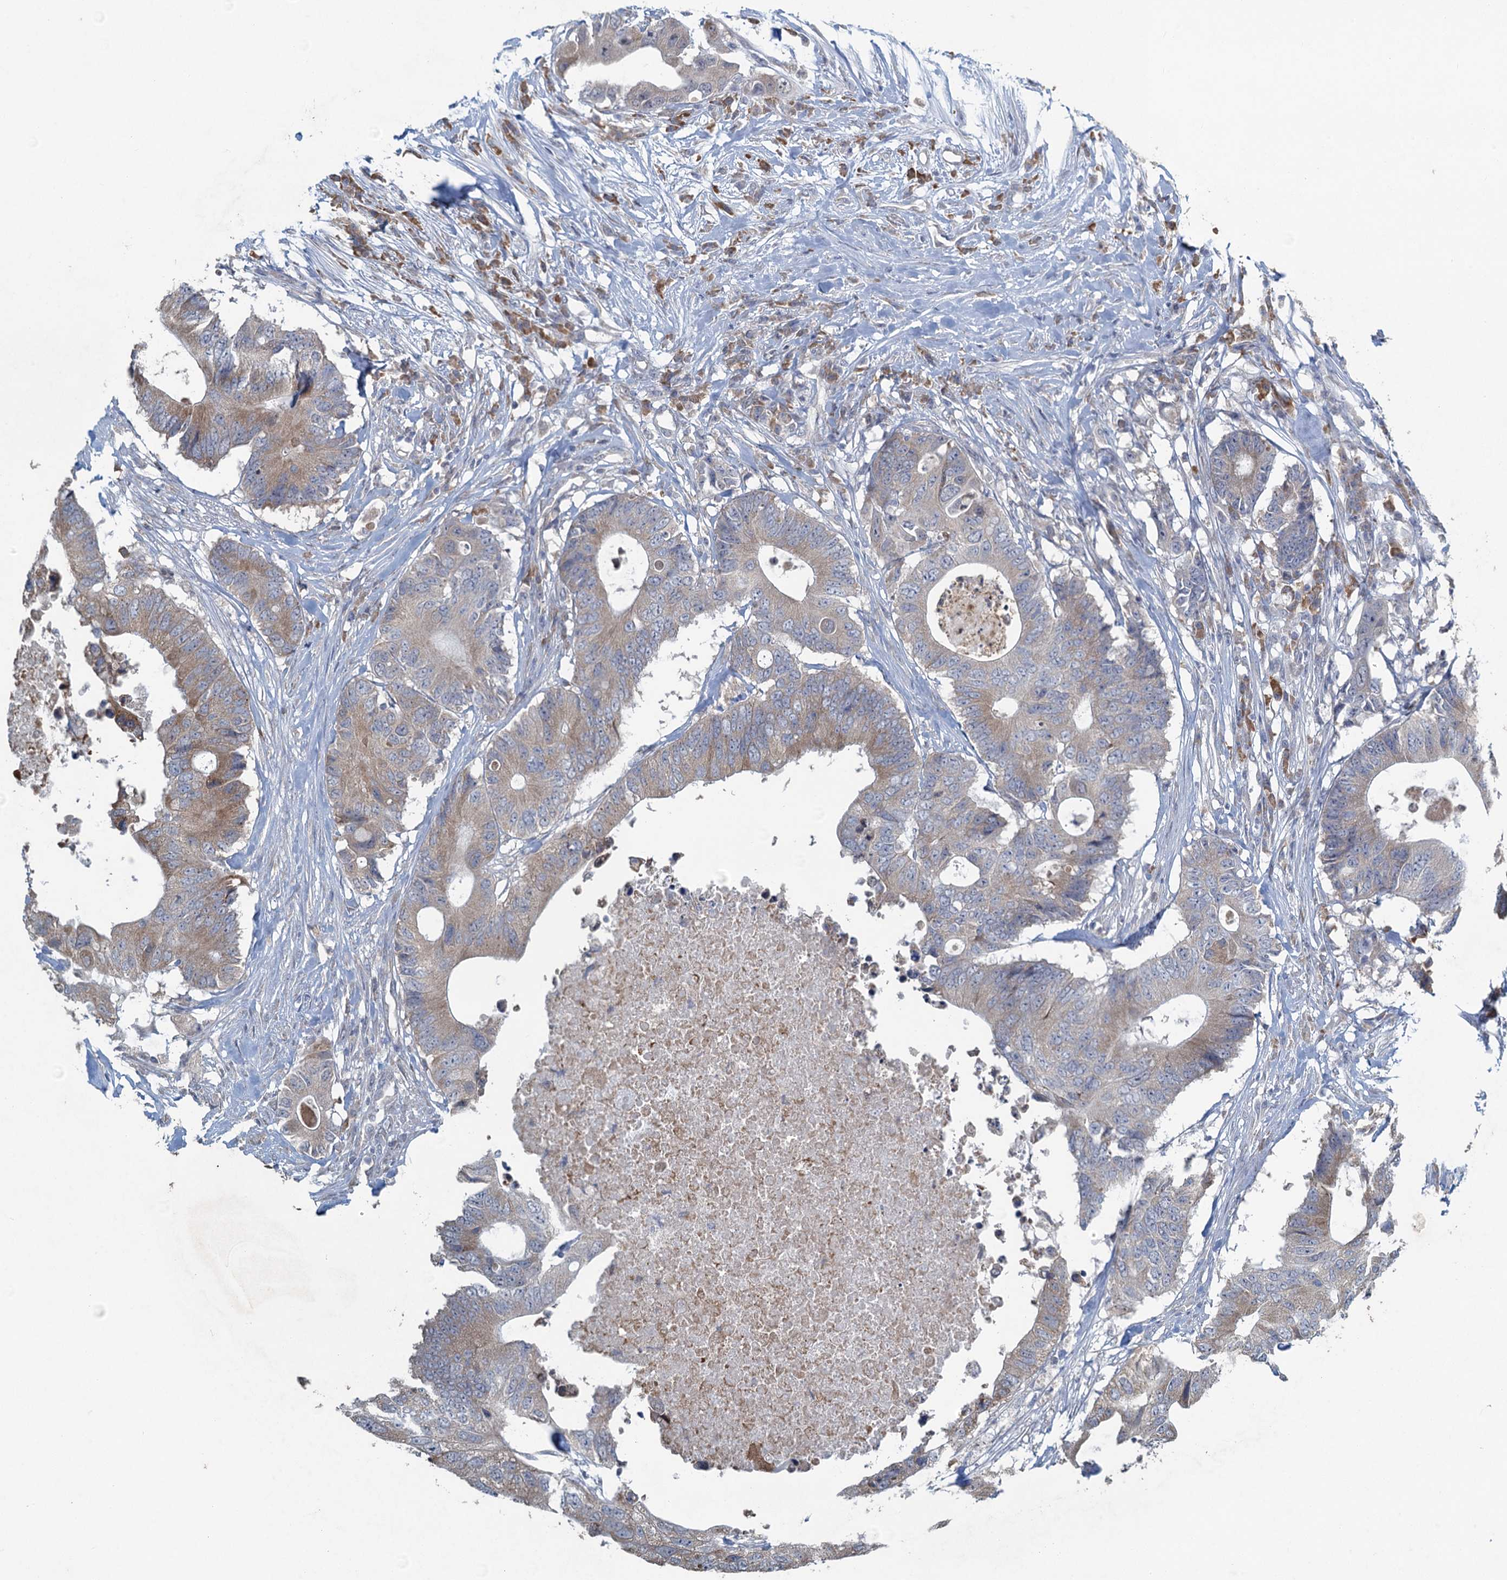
{"staining": {"intensity": "weak", "quantity": ">75%", "location": "cytoplasmic/membranous"}, "tissue": "colorectal cancer", "cell_type": "Tumor cells", "image_type": "cancer", "snomed": [{"axis": "morphology", "description": "Adenocarcinoma, NOS"}, {"axis": "topography", "description": "Colon"}], "caption": "Protein staining reveals weak cytoplasmic/membranous expression in about >75% of tumor cells in colorectal adenocarcinoma.", "gene": "TEX35", "patient": {"sex": "male", "age": 71}}